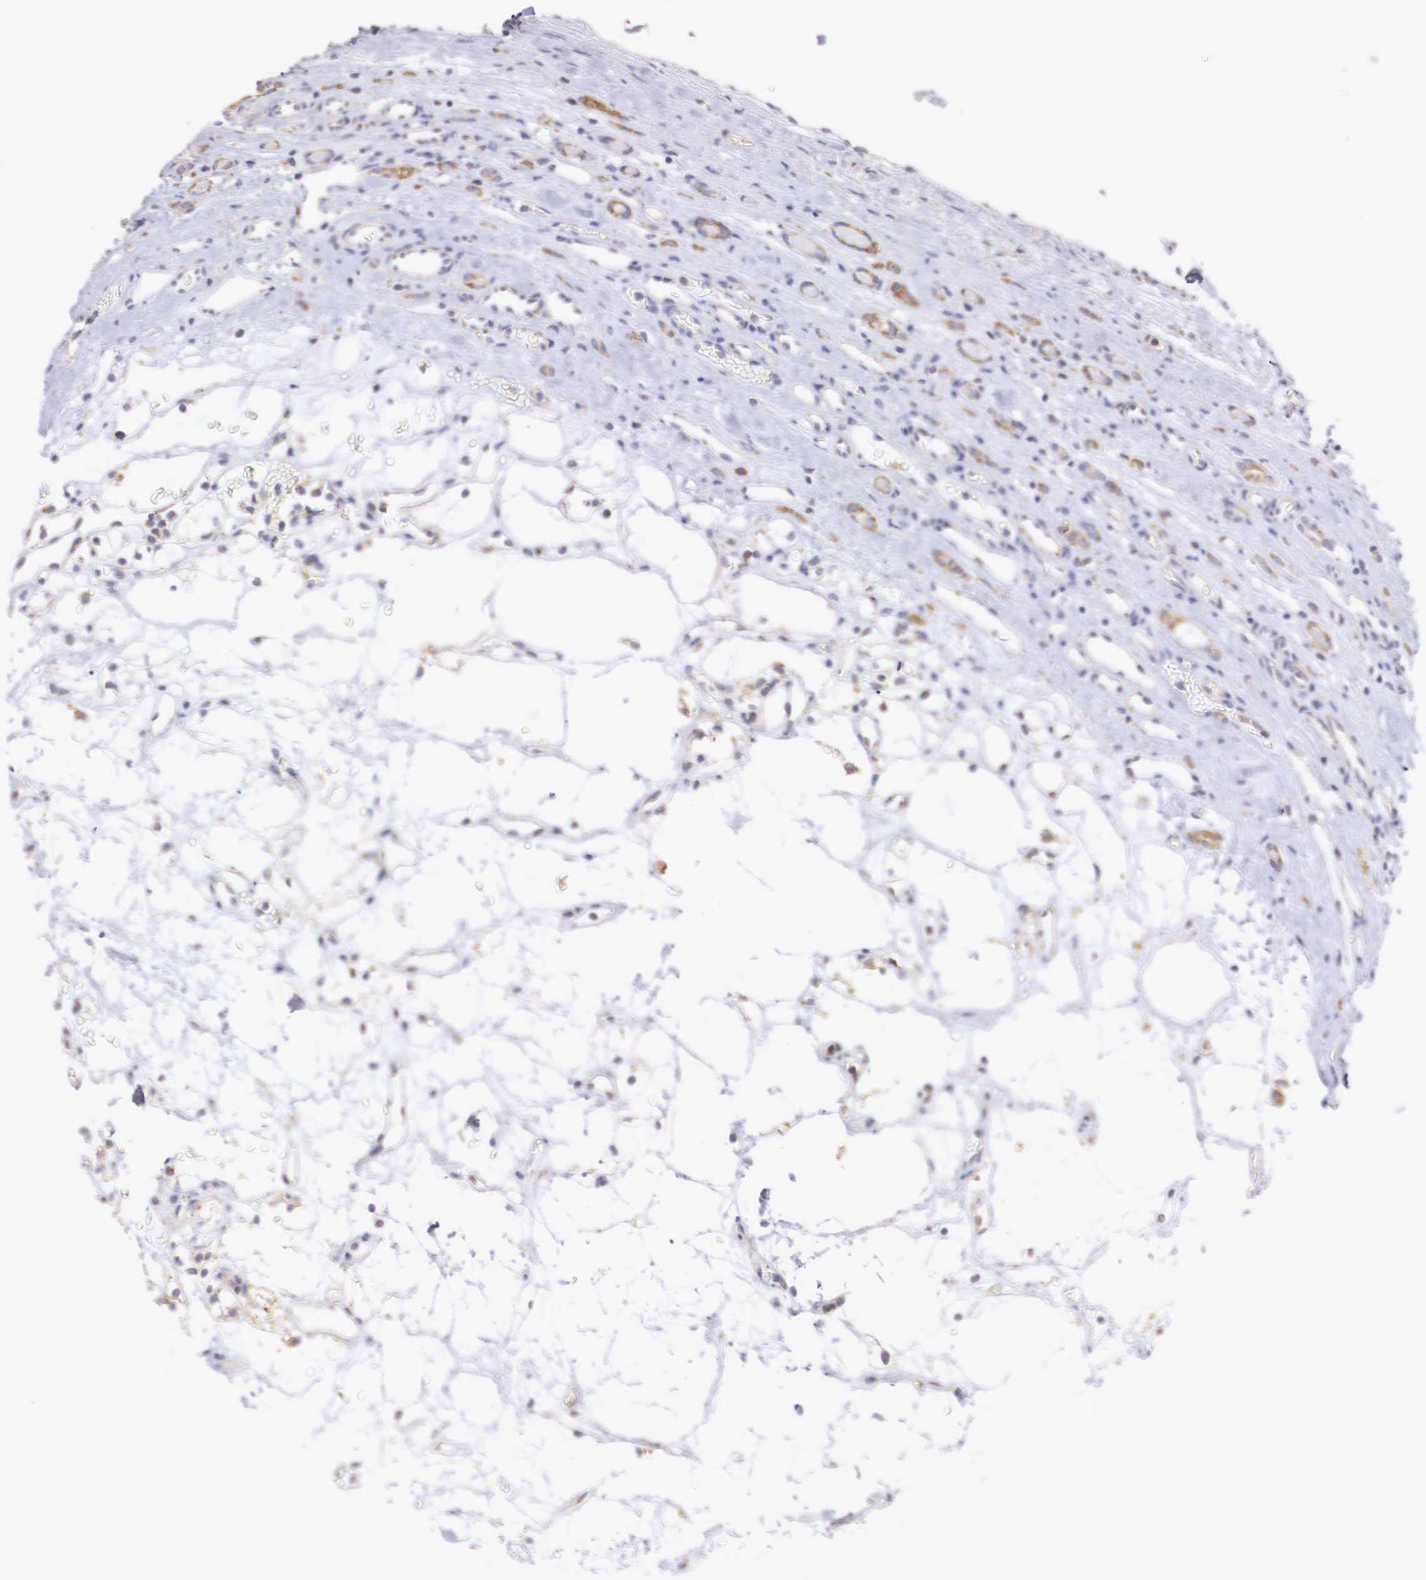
{"staining": {"intensity": "weak", "quantity": ">75%", "location": "cytoplasmic/membranous"}, "tissue": "renal cancer", "cell_type": "Tumor cells", "image_type": "cancer", "snomed": [{"axis": "morphology", "description": "Adenocarcinoma, NOS"}, {"axis": "topography", "description": "Kidney"}], "caption": "Renal cancer tissue reveals weak cytoplasmic/membranous positivity in approximately >75% of tumor cells", "gene": "XPNPEP3", "patient": {"sex": "female", "age": 60}}